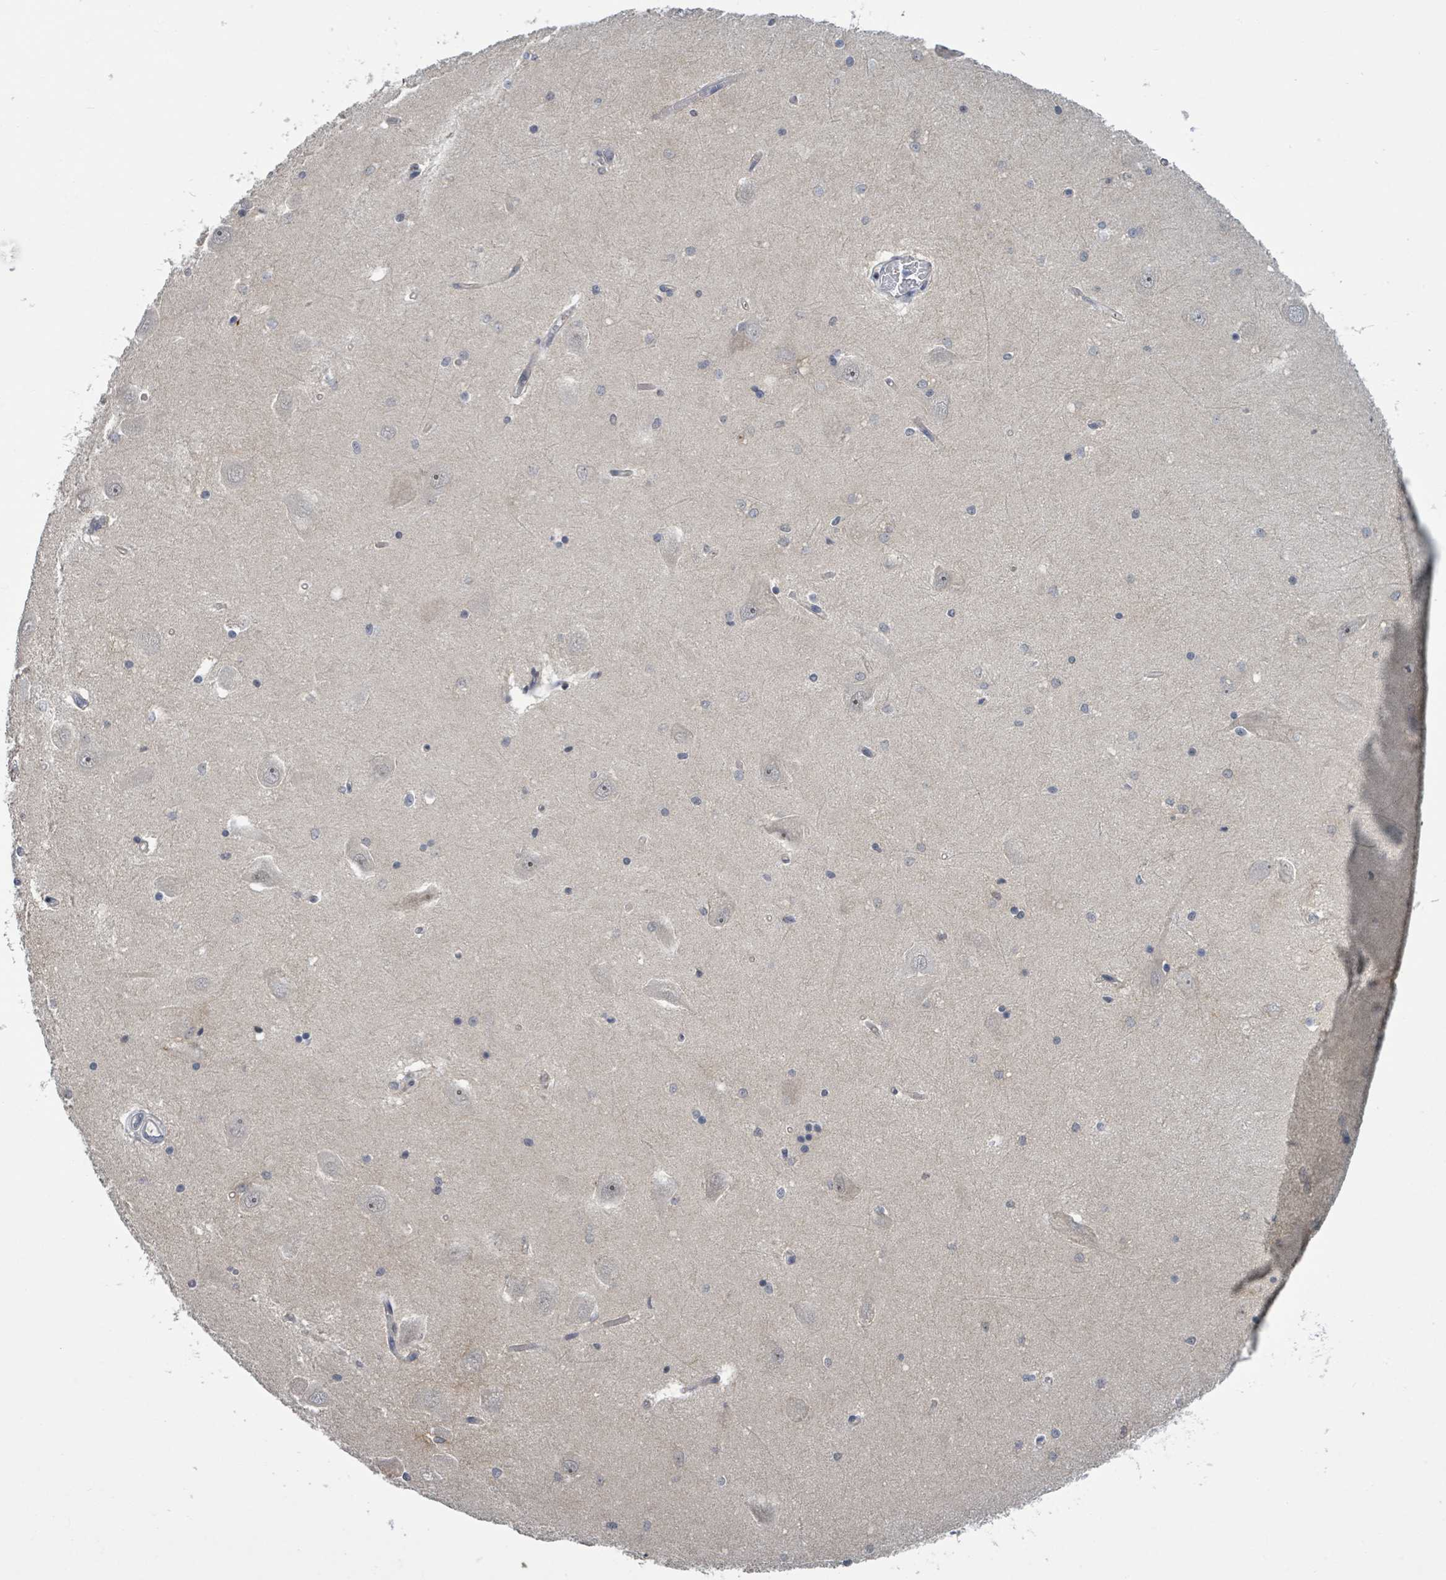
{"staining": {"intensity": "negative", "quantity": "none", "location": "none"}, "tissue": "hippocampus", "cell_type": "Glial cells", "image_type": "normal", "snomed": [{"axis": "morphology", "description": "Normal tissue, NOS"}, {"axis": "topography", "description": "Hippocampus"}], "caption": "The histopathology image shows no staining of glial cells in unremarkable hippocampus. (DAB (3,3'-diaminobenzidine) IHC visualized using brightfield microscopy, high magnification).", "gene": "ZBTB14", "patient": {"sex": "male", "age": 45}}